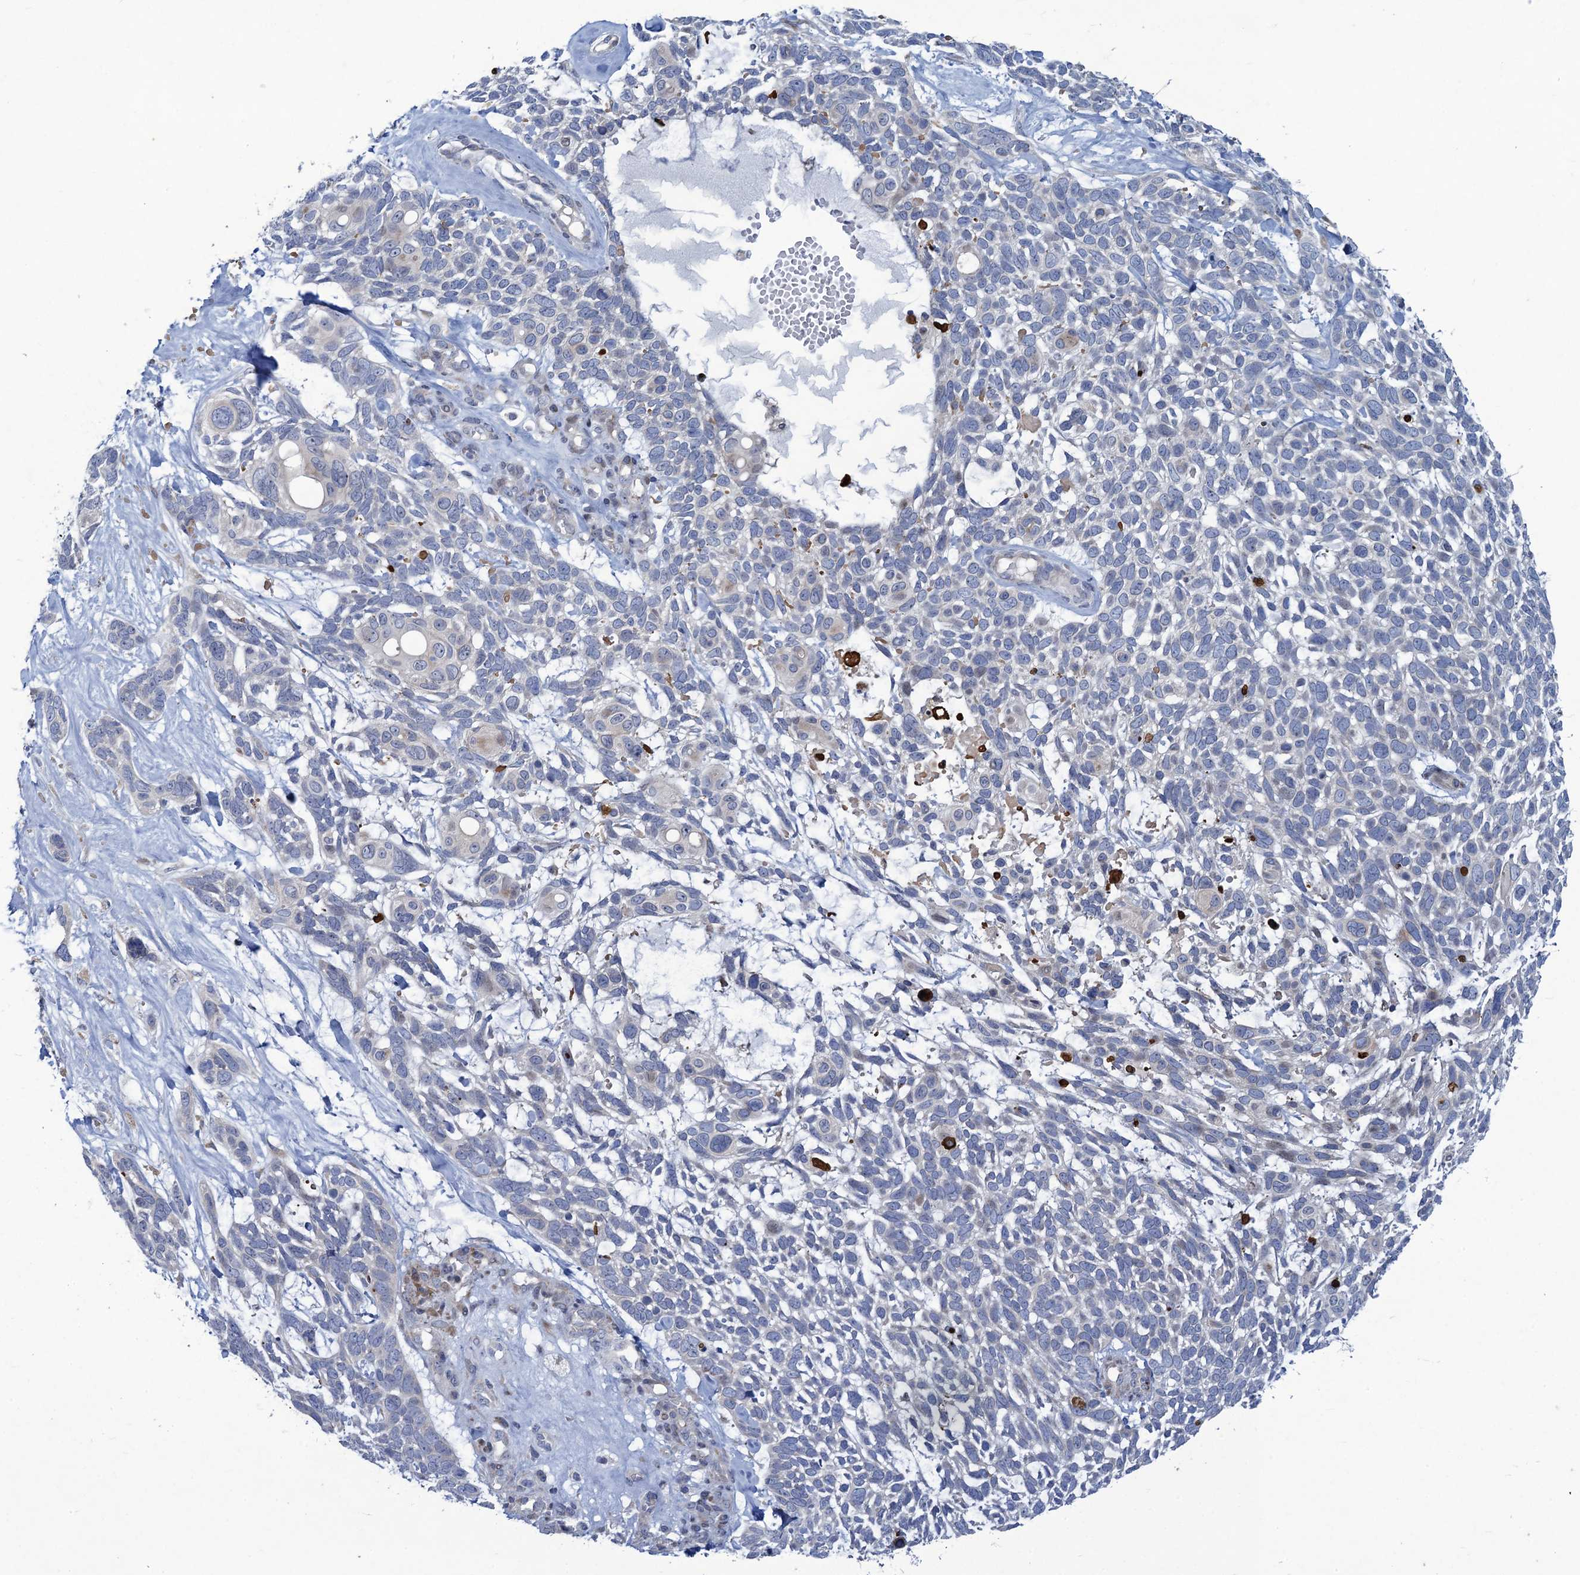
{"staining": {"intensity": "negative", "quantity": "none", "location": "none"}, "tissue": "skin cancer", "cell_type": "Tumor cells", "image_type": "cancer", "snomed": [{"axis": "morphology", "description": "Basal cell carcinoma"}, {"axis": "topography", "description": "Skin"}], "caption": "This is an IHC image of skin basal cell carcinoma. There is no positivity in tumor cells.", "gene": "QPCTL", "patient": {"sex": "male", "age": 88}}